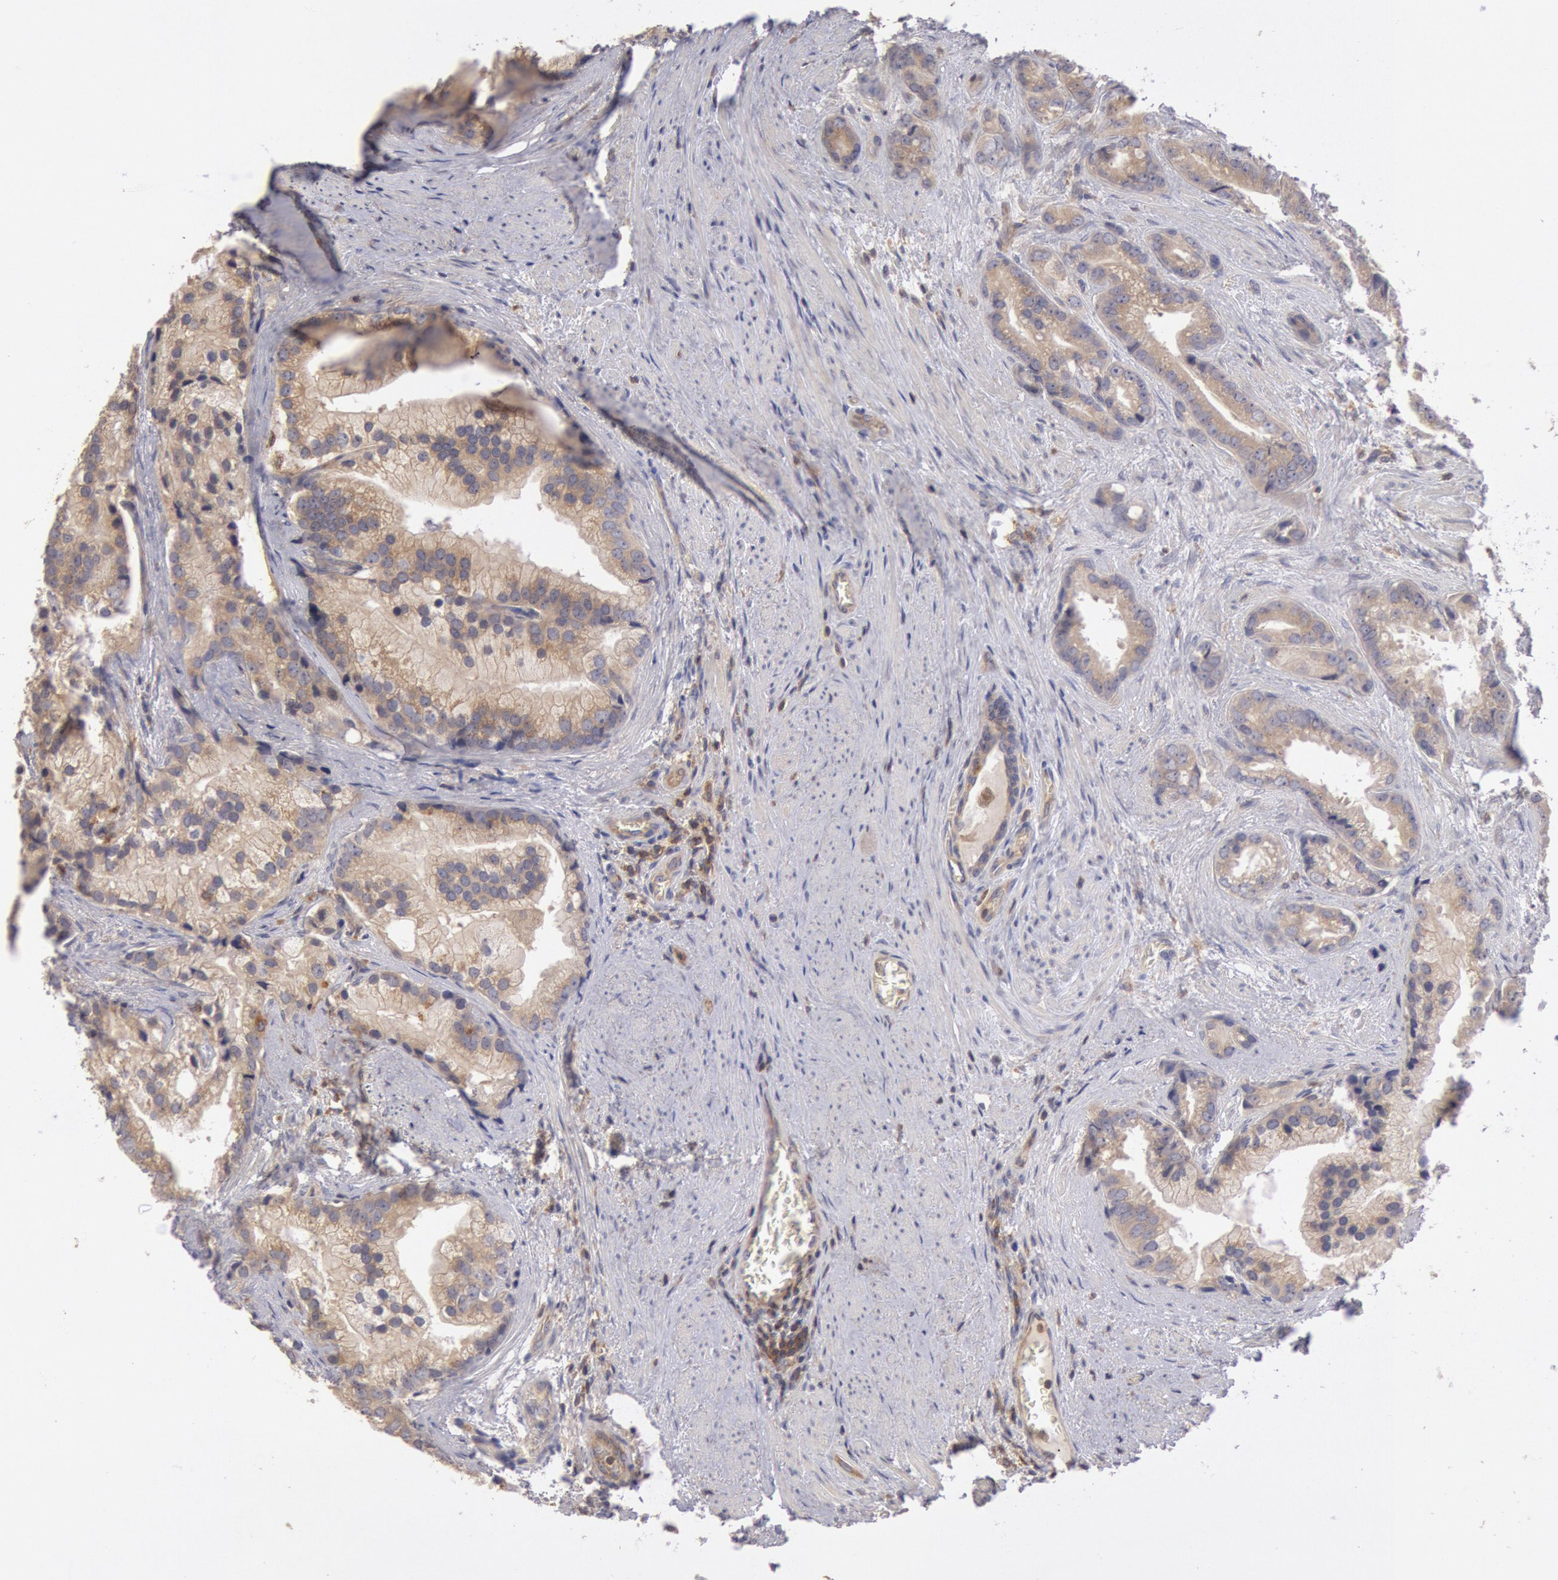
{"staining": {"intensity": "weak", "quantity": ">75%", "location": "cytoplasmic/membranous"}, "tissue": "prostate cancer", "cell_type": "Tumor cells", "image_type": "cancer", "snomed": [{"axis": "morphology", "description": "Adenocarcinoma, Low grade"}, {"axis": "topography", "description": "Prostate"}], "caption": "A brown stain highlights weak cytoplasmic/membranous expression of a protein in adenocarcinoma (low-grade) (prostate) tumor cells.", "gene": "PIK3R1", "patient": {"sex": "male", "age": 71}}